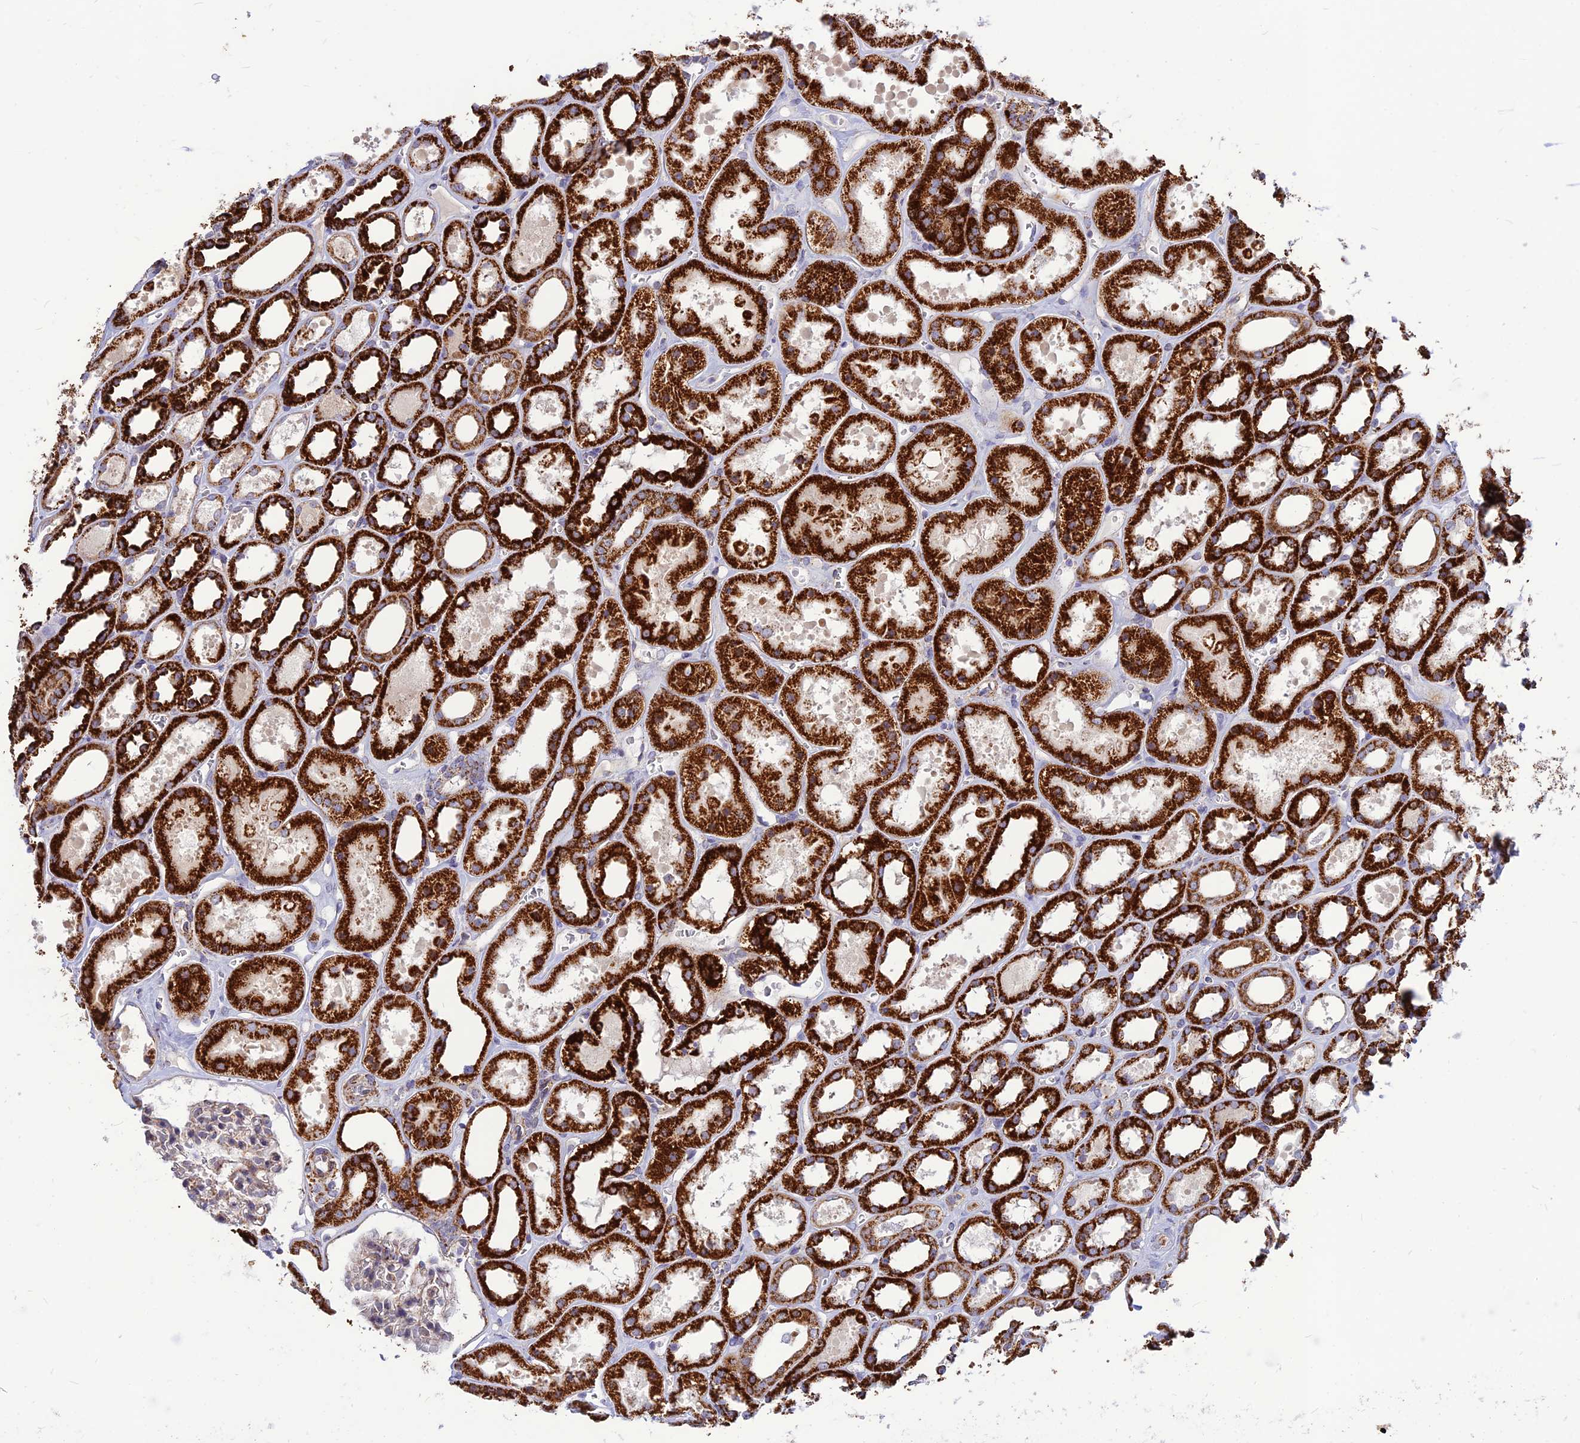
{"staining": {"intensity": "weak", "quantity": "<25%", "location": "cytoplasmic/membranous"}, "tissue": "kidney", "cell_type": "Cells in glomeruli", "image_type": "normal", "snomed": [{"axis": "morphology", "description": "Normal tissue, NOS"}, {"axis": "topography", "description": "Kidney"}], "caption": "This histopathology image is of normal kidney stained with immunohistochemistry (IHC) to label a protein in brown with the nuclei are counter-stained blue. There is no positivity in cells in glomeruli.", "gene": "ECI1", "patient": {"sex": "female", "age": 41}}